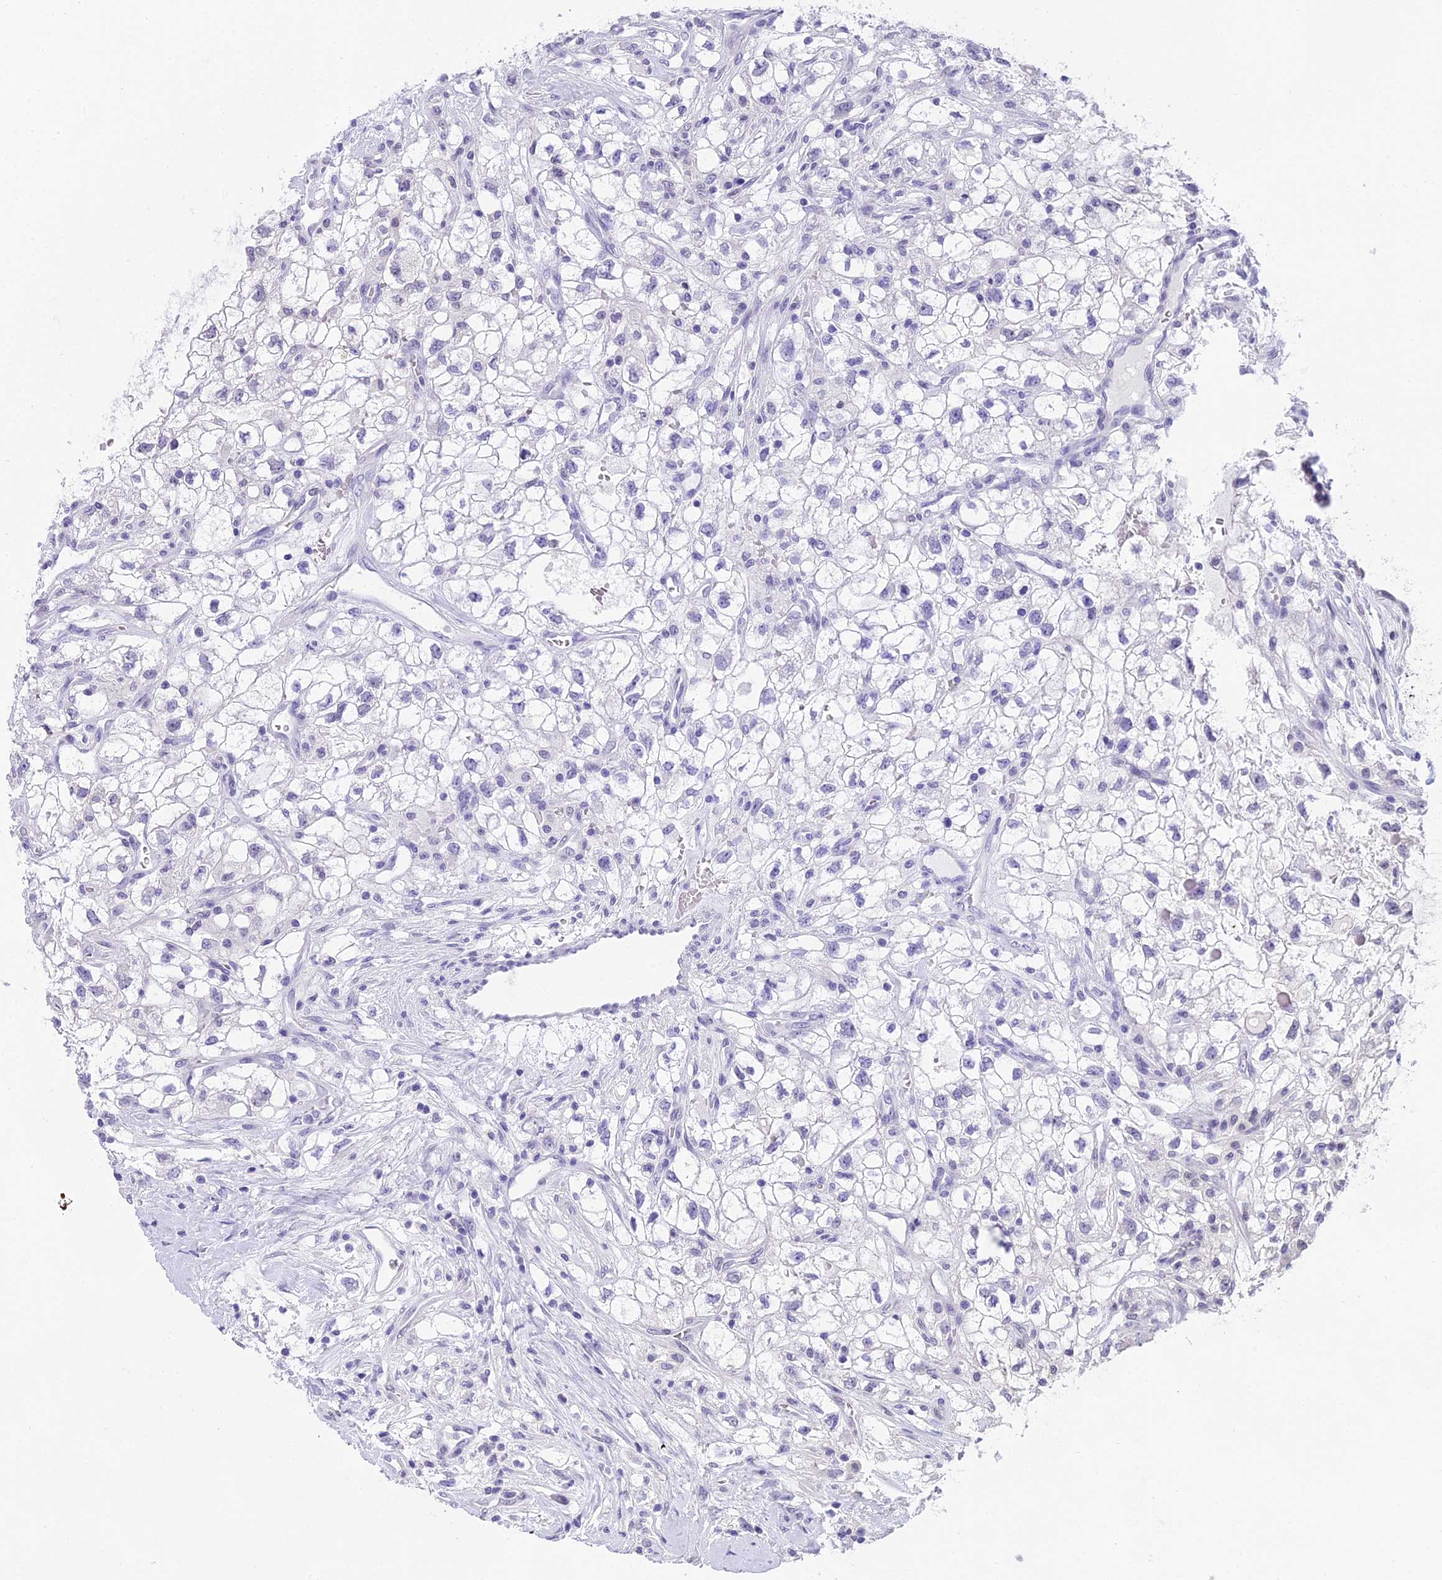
{"staining": {"intensity": "negative", "quantity": "none", "location": "none"}, "tissue": "renal cancer", "cell_type": "Tumor cells", "image_type": "cancer", "snomed": [{"axis": "morphology", "description": "Adenocarcinoma, NOS"}, {"axis": "topography", "description": "Kidney"}], "caption": "There is no significant staining in tumor cells of renal adenocarcinoma. (Brightfield microscopy of DAB (3,3'-diaminobenzidine) immunohistochemistry (IHC) at high magnification).", "gene": "MAT2A", "patient": {"sex": "male", "age": 59}}